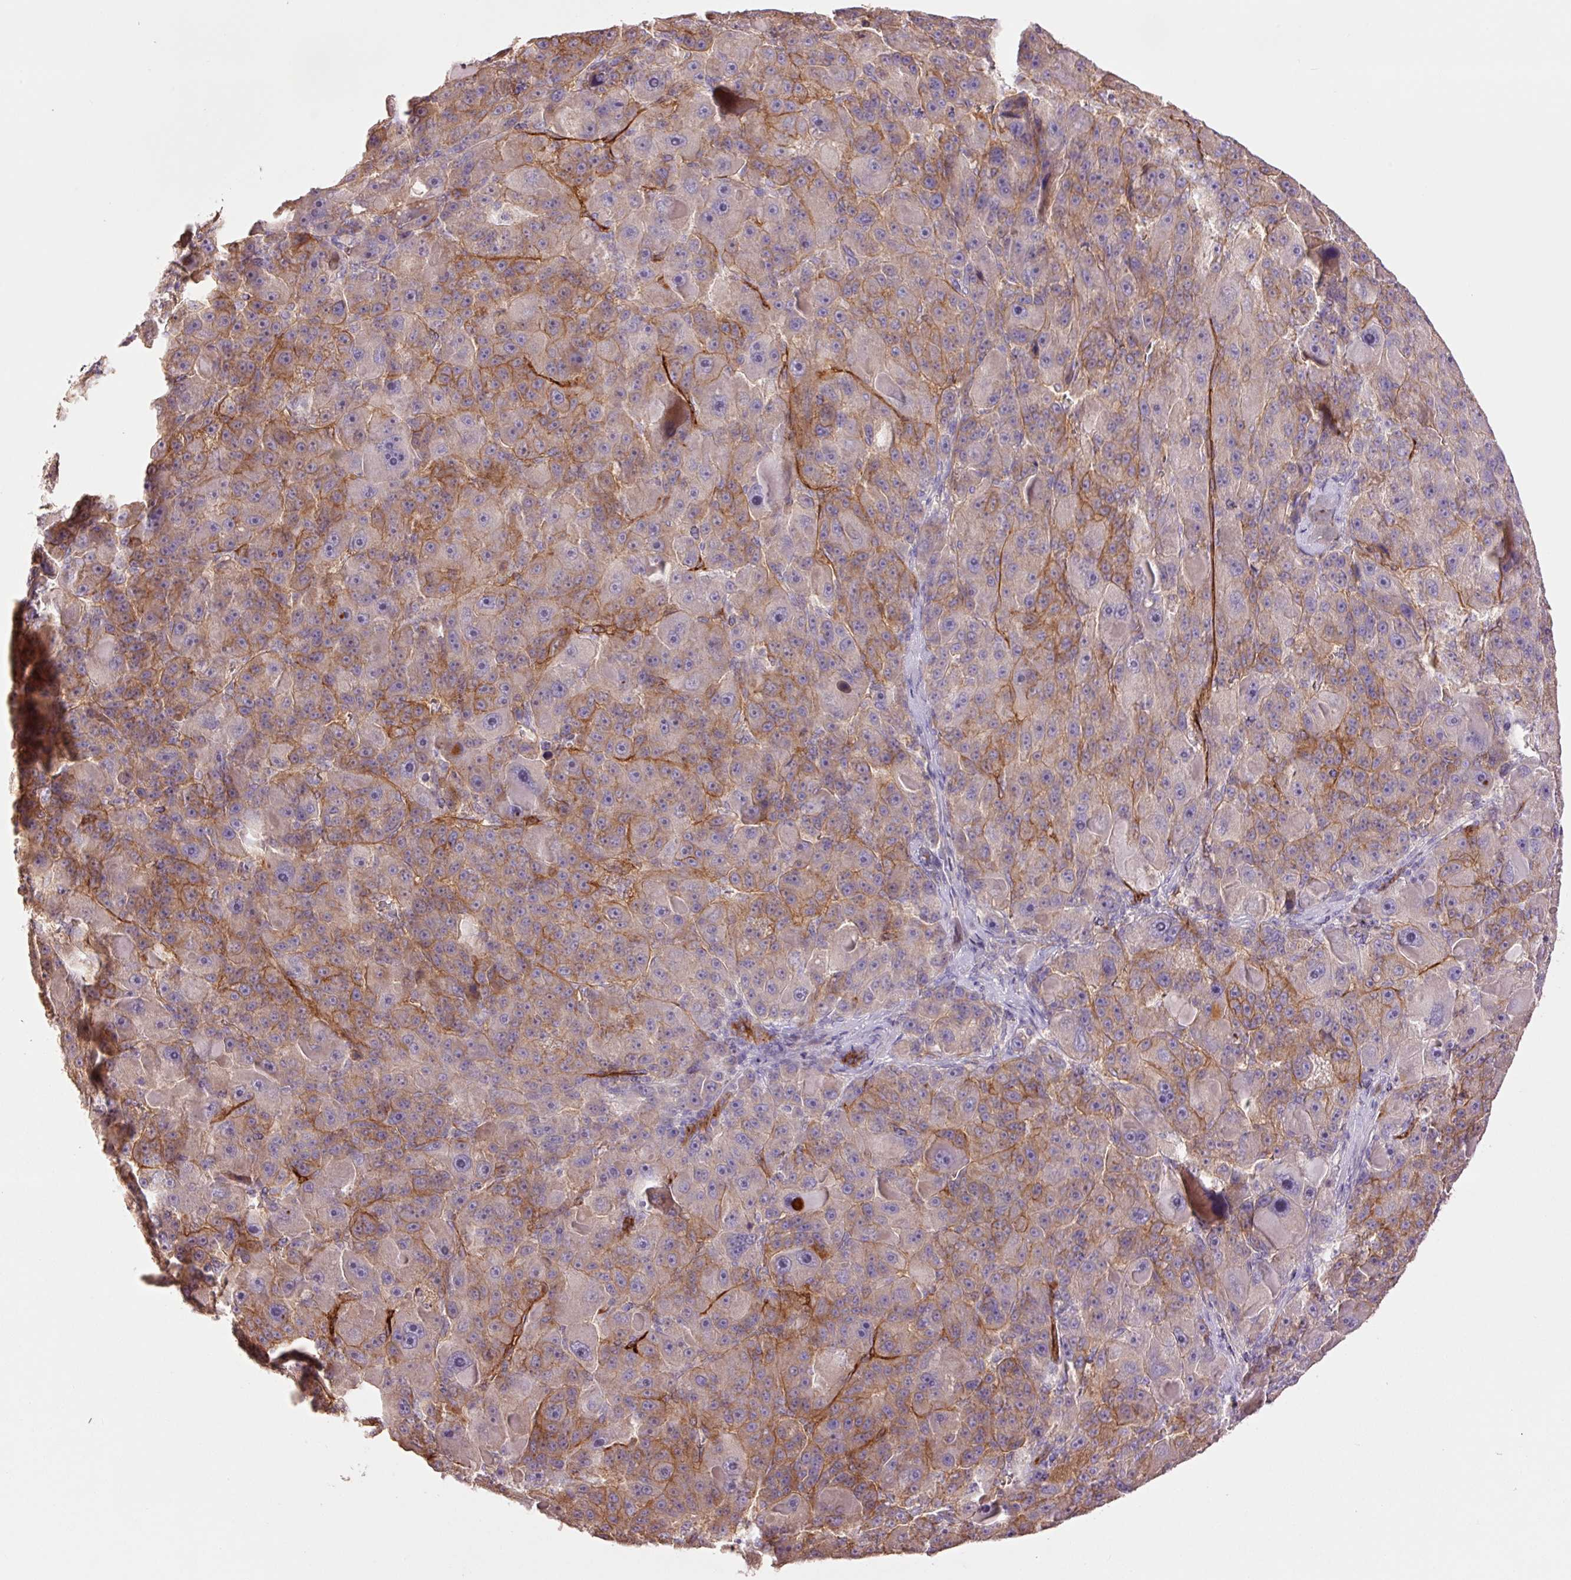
{"staining": {"intensity": "moderate", "quantity": "25%-75%", "location": "cytoplasmic/membranous"}, "tissue": "liver cancer", "cell_type": "Tumor cells", "image_type": "cancer", "snomed": [{"axis": "morphology", "description": "Carcinoma, Hepatocellular, NOS"}, {"axis": "topography", "description": "Liver"}], "caption": "Immunohistochemistry (IHC) image of neoplastic tissue: human liver cancer (hepatocellular carcinoma) stained using IHC demonstrates medium levels of moderate protein expression localized specifically in the cytoplasmic/membranous of tumor cells, appearing as a cytoplasmic/membranous brown color.", "gene": "SLC1A4", "patient": {"sex": "male", "age": 76}}